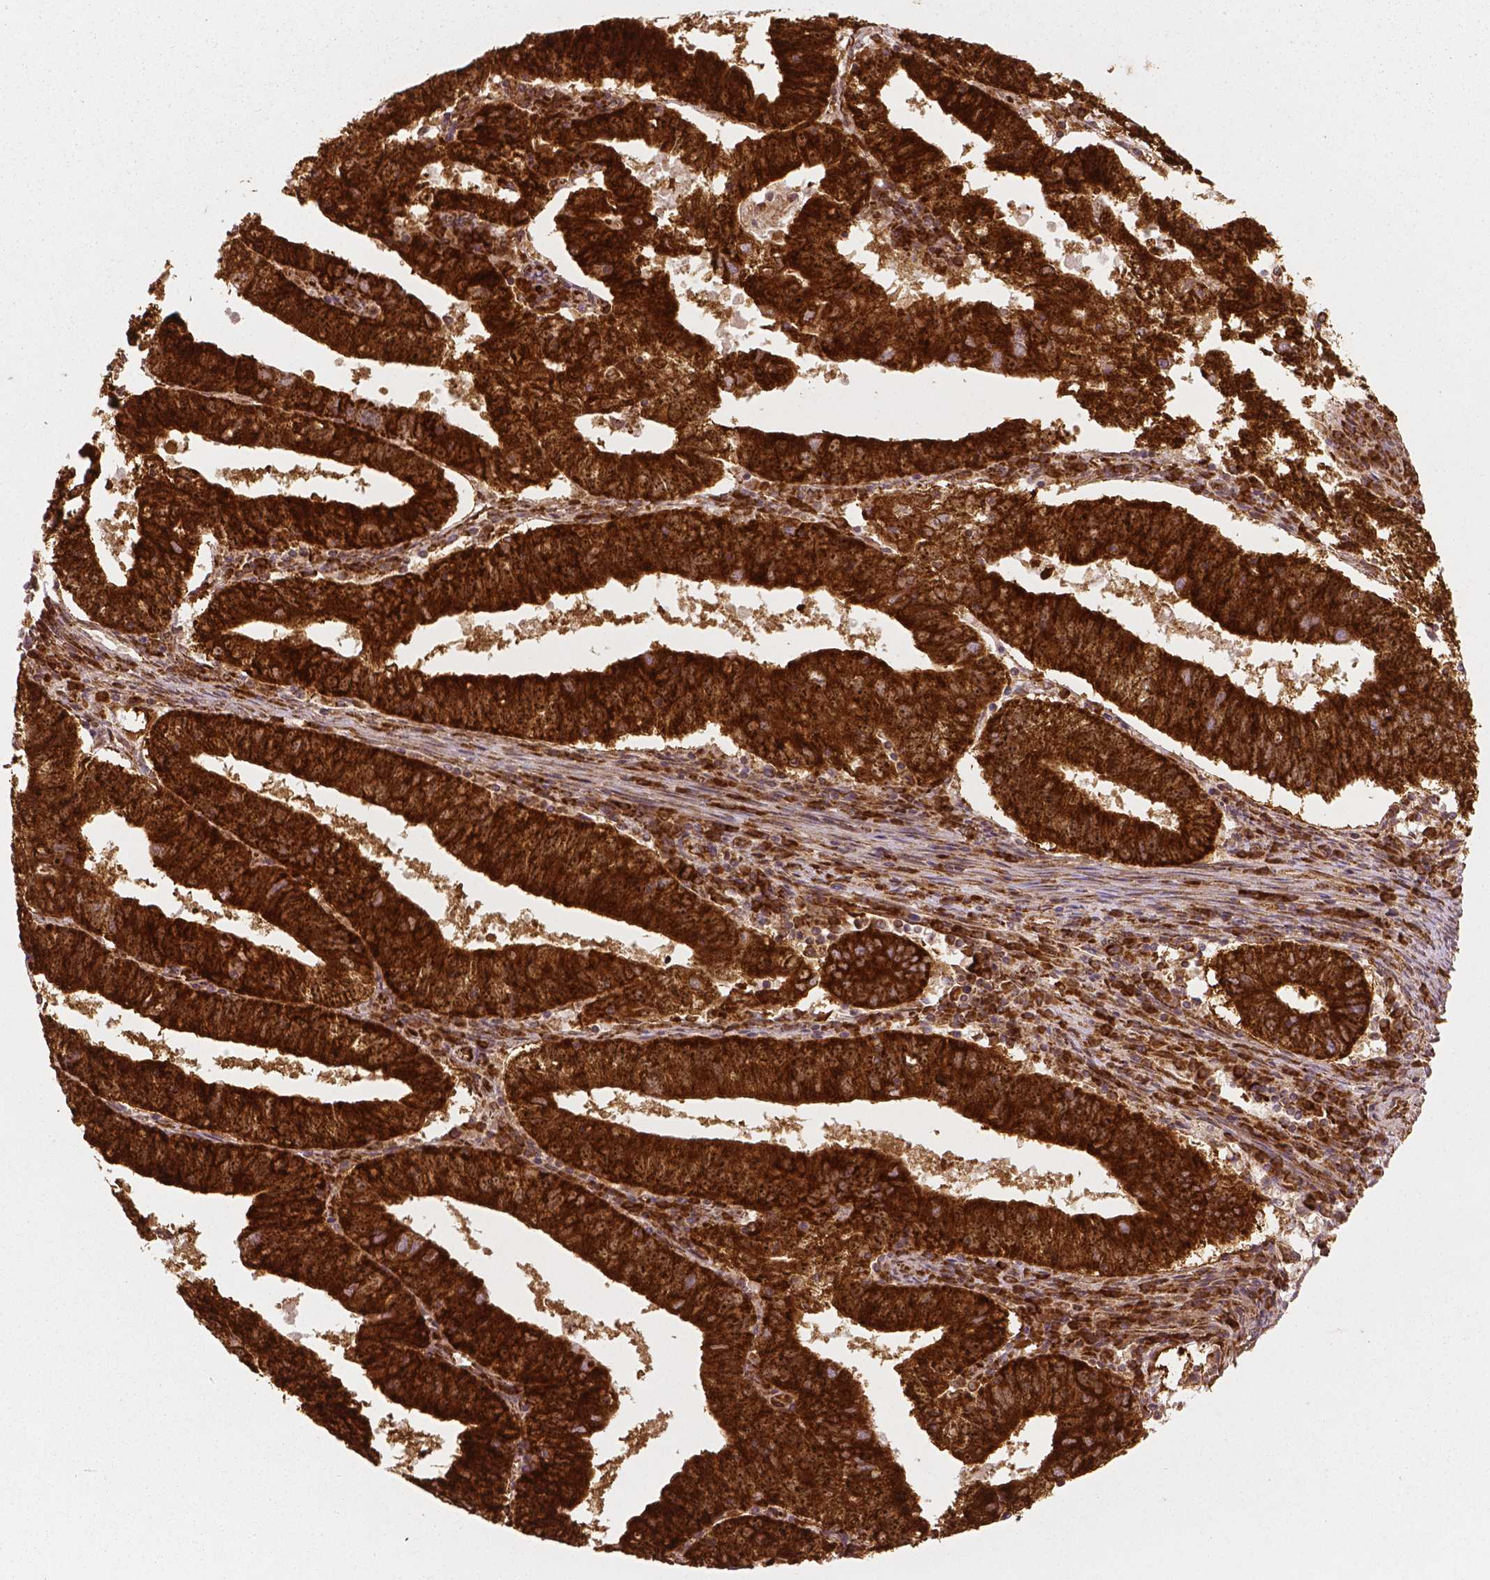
{"staining": {"intensity": "strong", "quantity": ">75%", "location": "cytoplasmic/membranous"}, "tissue": "endometrial cancer", "cell_type": "Tumor cells", "image_type": "cancer", "snomed": [{"axis": "morphology", "description": "Adenocarcinoma, NOS"}, {"axis": "topography", "description": "Endometrium"}], "caption": "A brown stain highlights strong cytoplasmic/membranous positivity of a protein in endometrial cancer (adenocarcinoma) tumor cells. (Stains: DAB (3,3'-diaminobenzidine) in brown, nuclei in blue, Microscopy: brightfield microscopy at high magnification).", "gene": "PGAM5", "patient": {"sex": "female", "age": 82}}